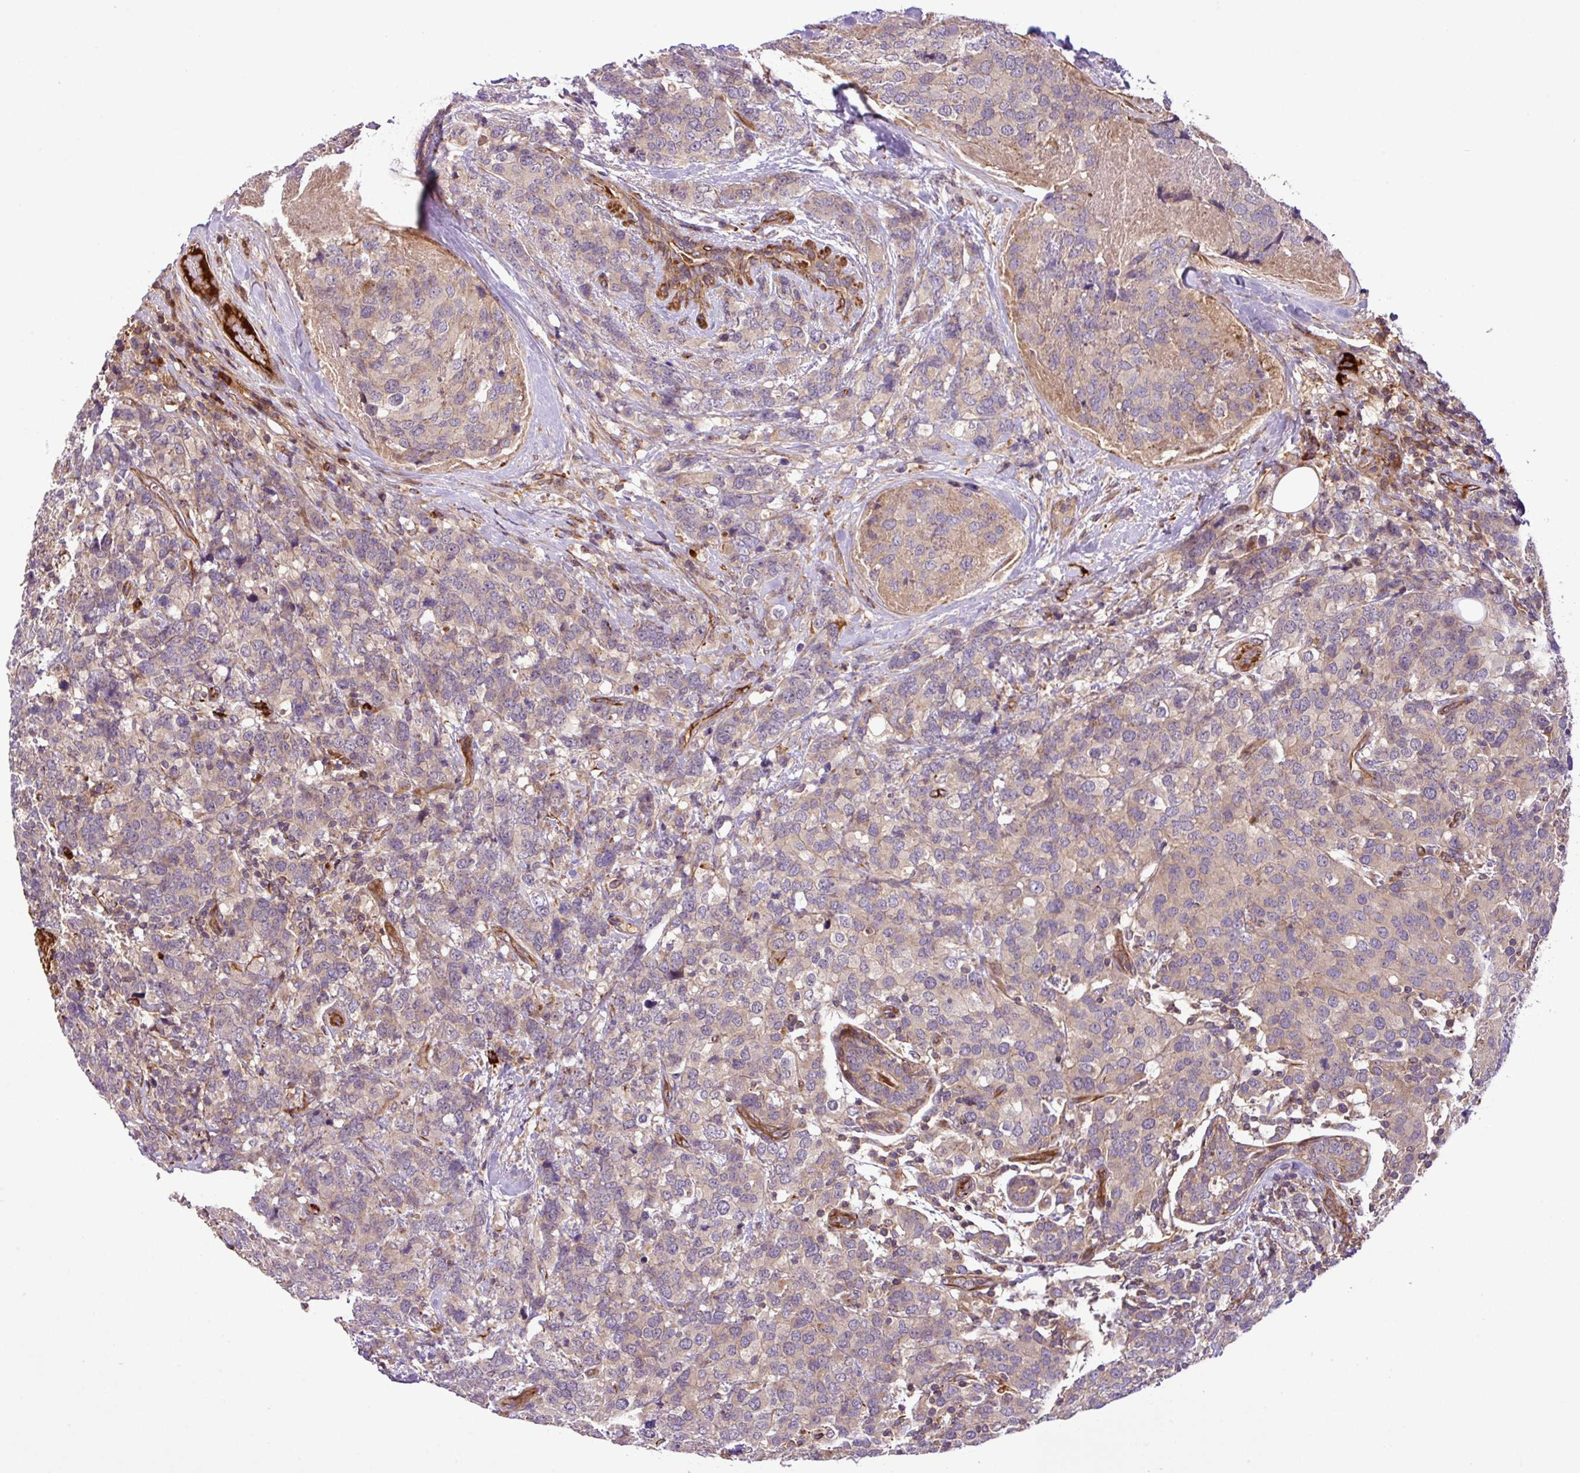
{"staining": {"intensity": "weak", "quantity": "<25%", "location": "cytoplasmic/membranous"}, "tissue": "breast cancer", "cell_type": "Tumor cells", "image_type": "cancer", "snomed": [{"axis": "morphology", "description": "Lobular carcinoma"}, {"axis": "topography", "description": "Breast"}], "caption": "IHC micrograph of neoplastic tissue: lobular carcinoma (breast) stained with DAB (3,3'-diaminobenzidine) reveals no significant protein positivity in tumor cells. (DAB (3,3'-diaminobenzidine) IHC visualized using brightfield microscopy, high magnification).", "gene": "ZNF266", "patient": {"sex": "female", "age": 59}}